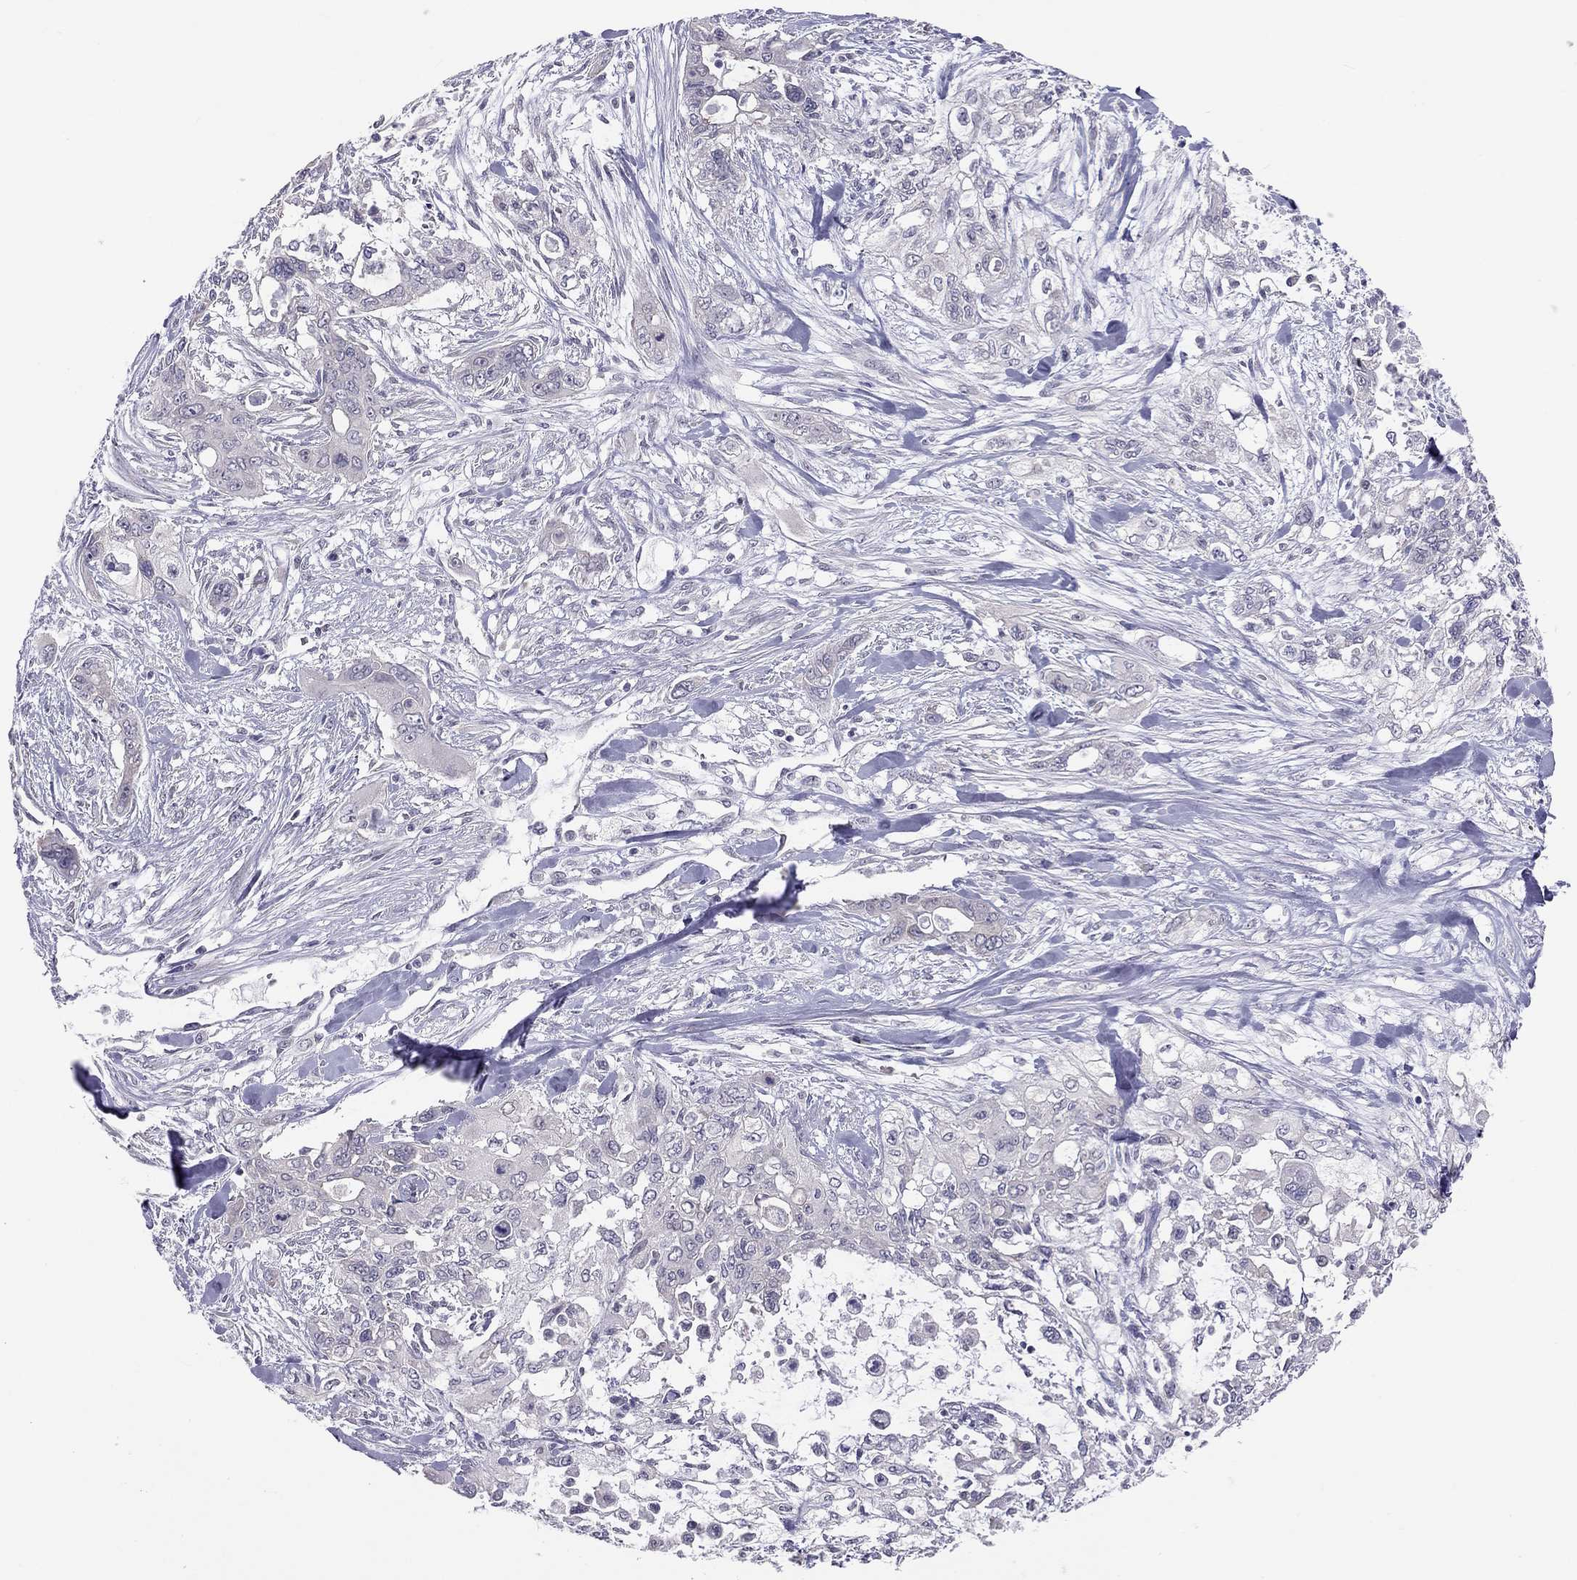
{"staining": {"intensity": "negative", "quantity": "none", "location": "none"}, "tissue": "pancreatic cancer", "cell_type": "Tumor cells", "image_type": "cancer", "snomed": [{"axis": "morphology", "description": "Adenocarcinoma, NOS"}, {"axis": "topography", "description": "Pancreas"}], "caption": "IHC of human pancreatic adenocarcinoma displays no positivity in tumor cells.", "gene": "HSF2BP", "patient": {"sex": "male", "age": 47}}